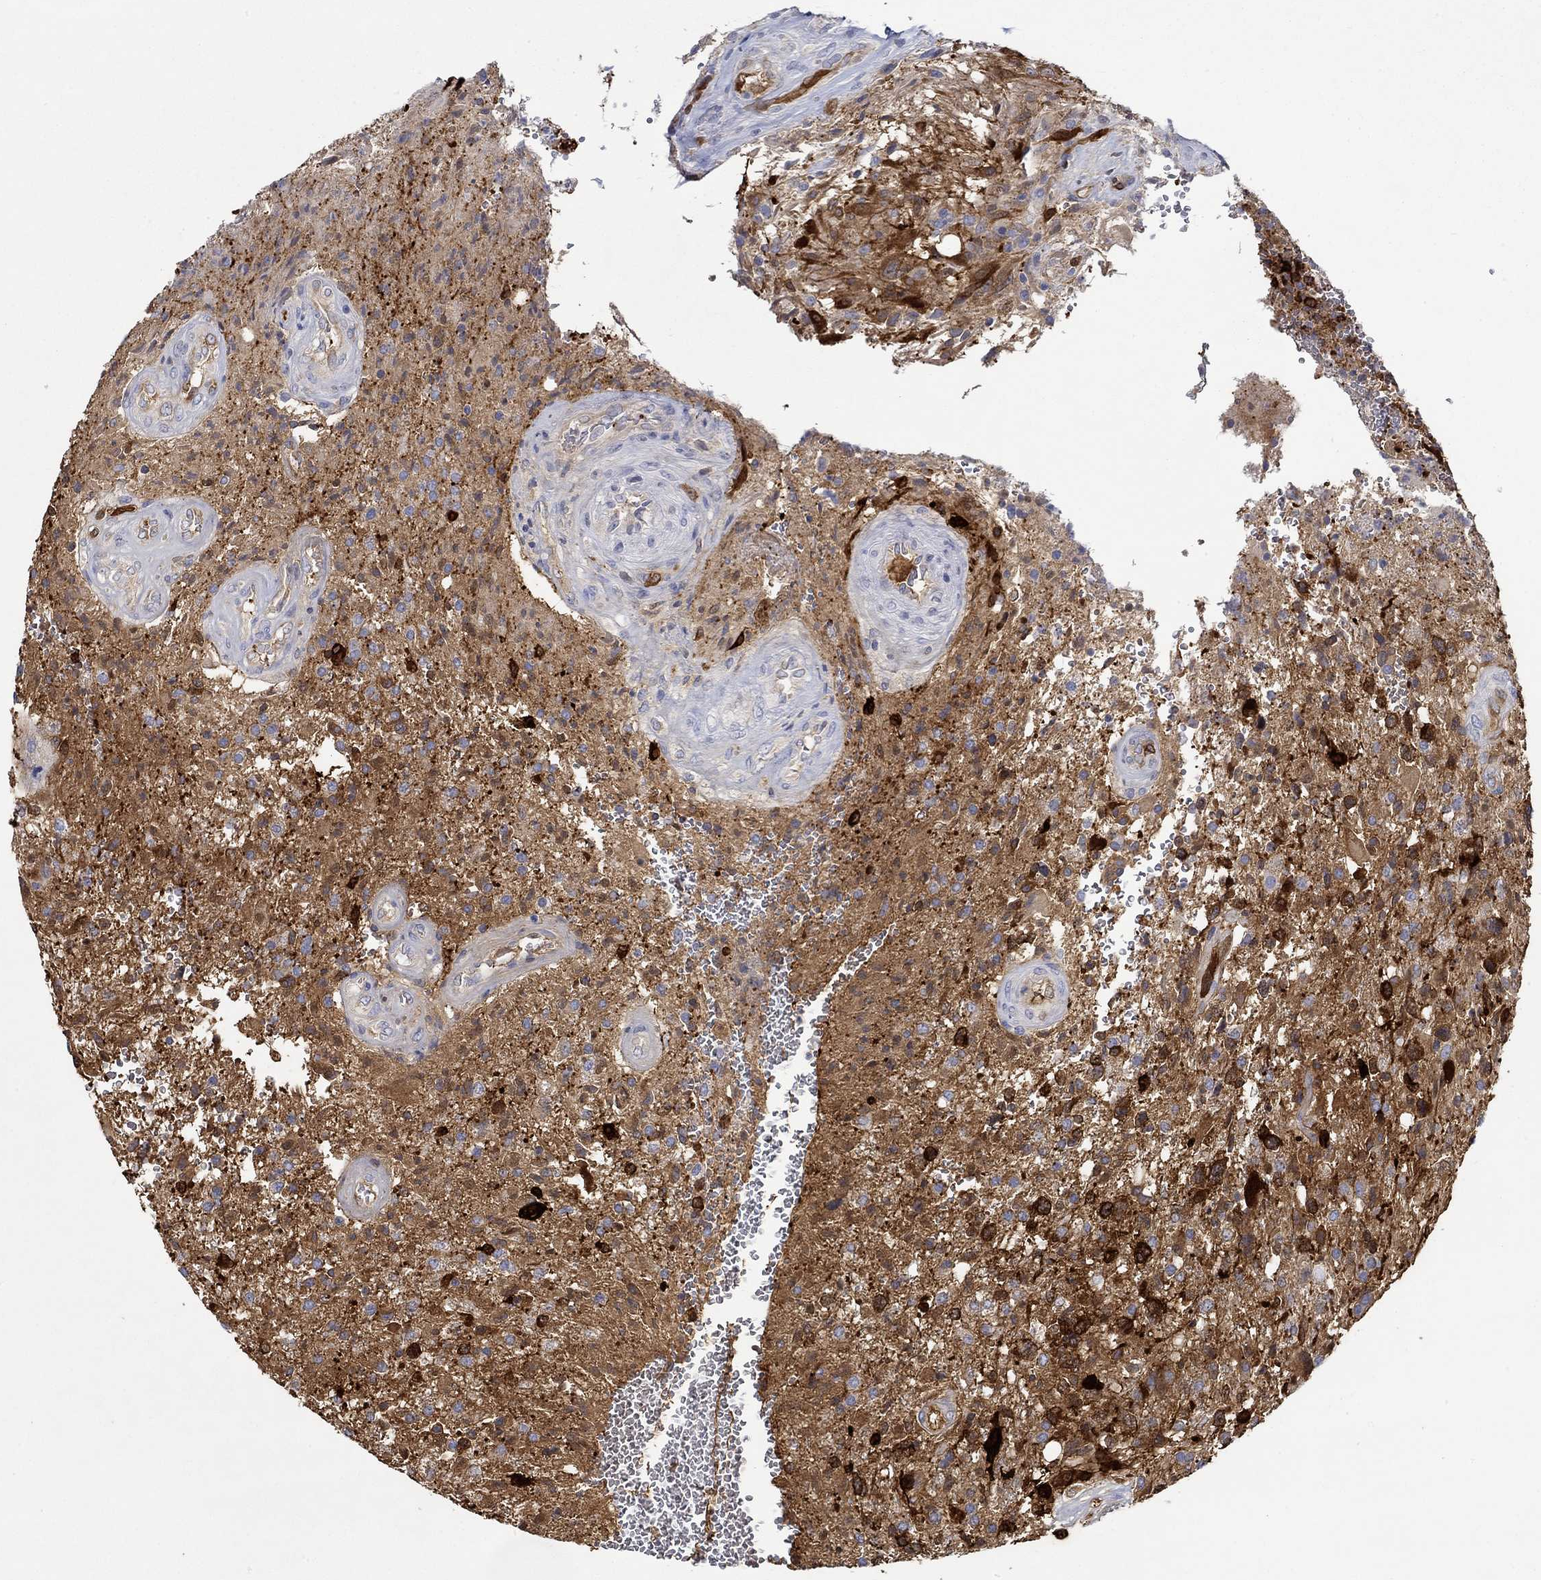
{"staining": {"intensity": "strong", "quantity": "25%-75%", "location": "cytoplasmic/membranous"}, "tissue": "glioma", "cell_type": "Tumor cells", "image_type": "cancer", "snomed": [{"axis": "morphology", "description": "Glioma, malignant, High grade"}, {"axis": "topography", "description": "Brain"}], "caption": "The photomicrograph reveals a brown stain indicating the presence of a protein in the cytoplasmic/membranous of tumor cells in glioma. (DAB (3,3'-diaminobenzidine) IHC, brown staining for protein, blue staining for nuclei).", "gene": "SLC27A3", "patient": {"sex": "male", "age": 56}}